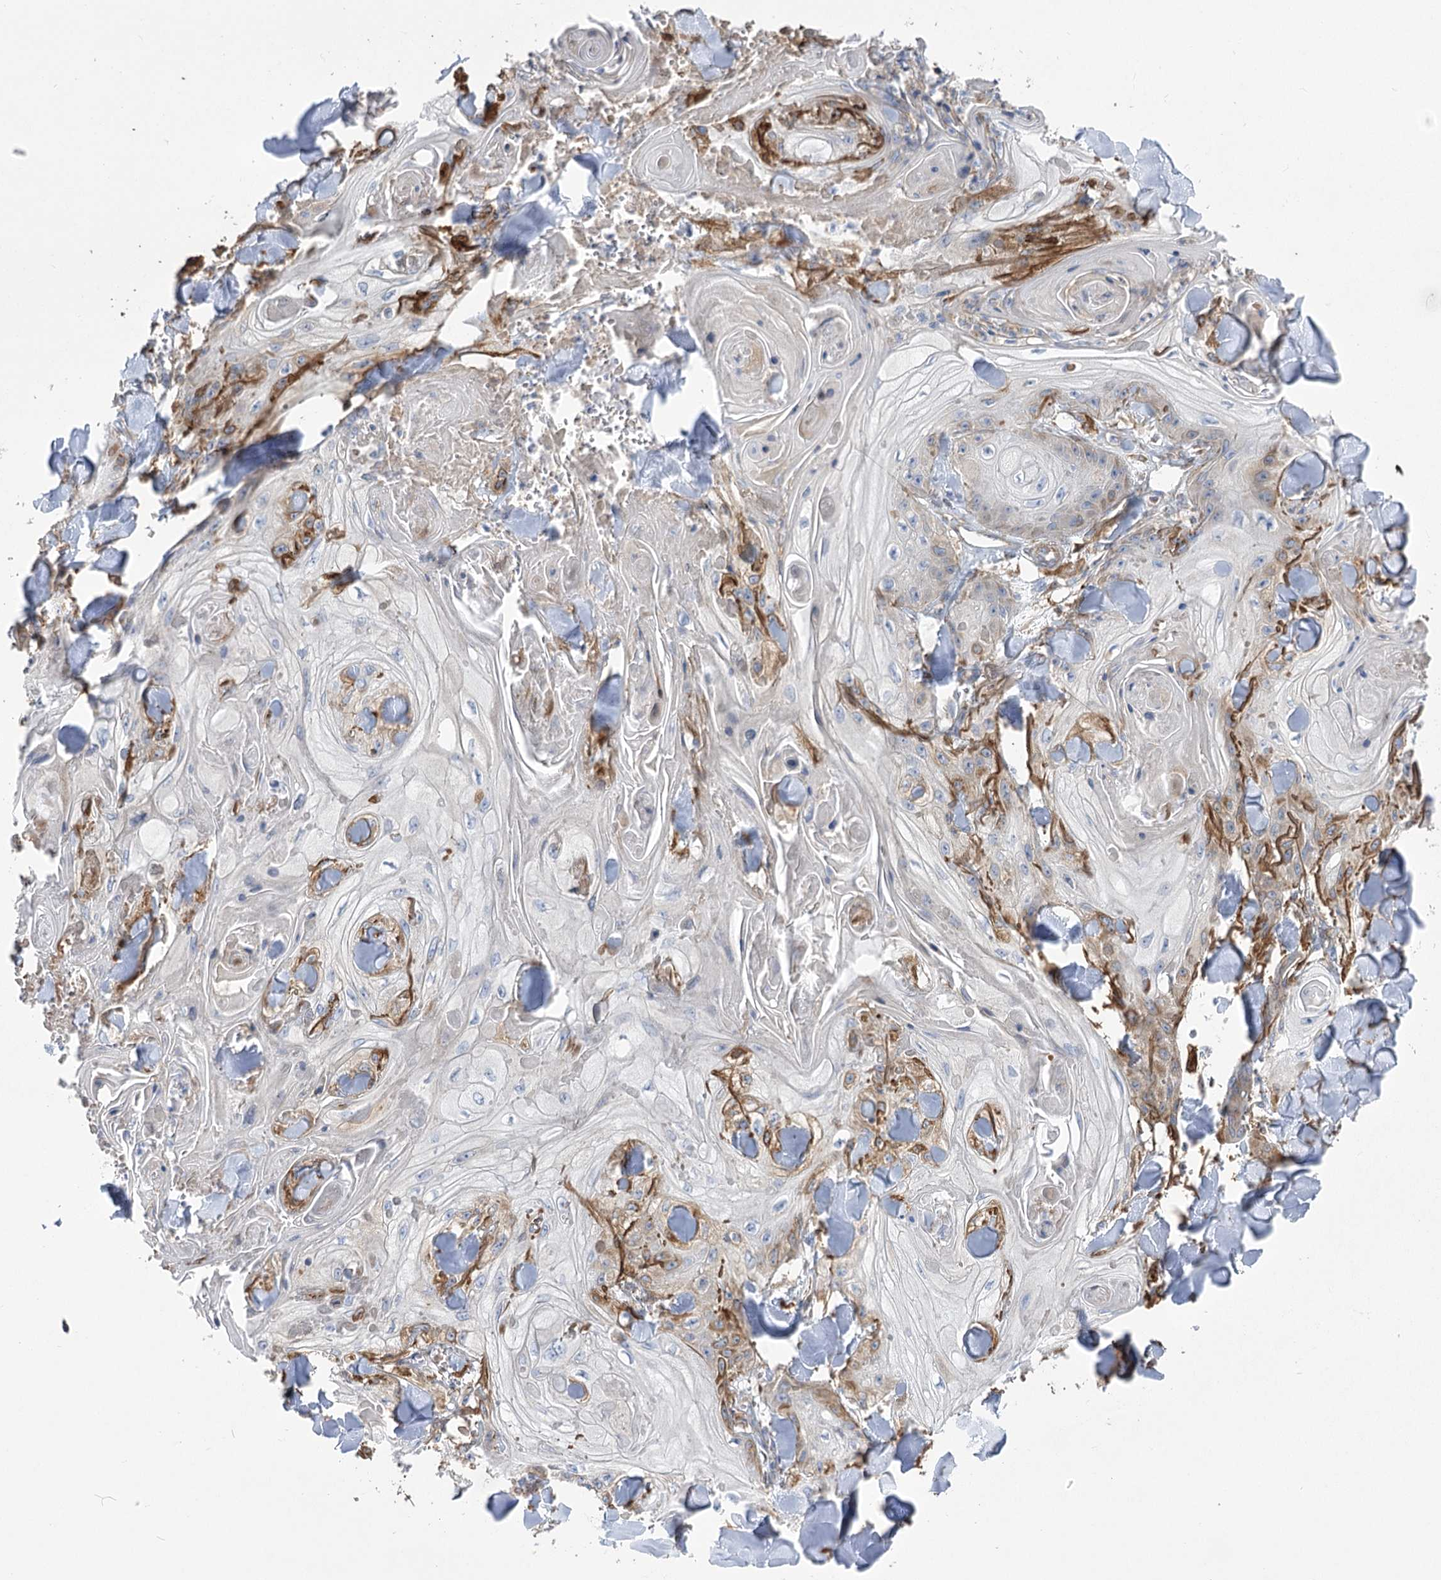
{"staining": {"intensity": "negative", "quantity": "none", "location": "none"}, "tissue": "skin cancer", "cell_type": "Tumor cells", "image_type": "cancer", "snomed": [{"axis": "morphology", "description": "Squamous cell carcinoma, NOS"}, {"axis": "topography", "description": "Skin"}], "caption": "Skin cancer was stained to show a protein in brown. There is no significant expression in tumor cells. The staining is performed using DAB brown chromogen with nuclei counter-stained in using hematoxylin.", "gene": "RMDN2", "patient": {"sex": "male", "age": 74}}